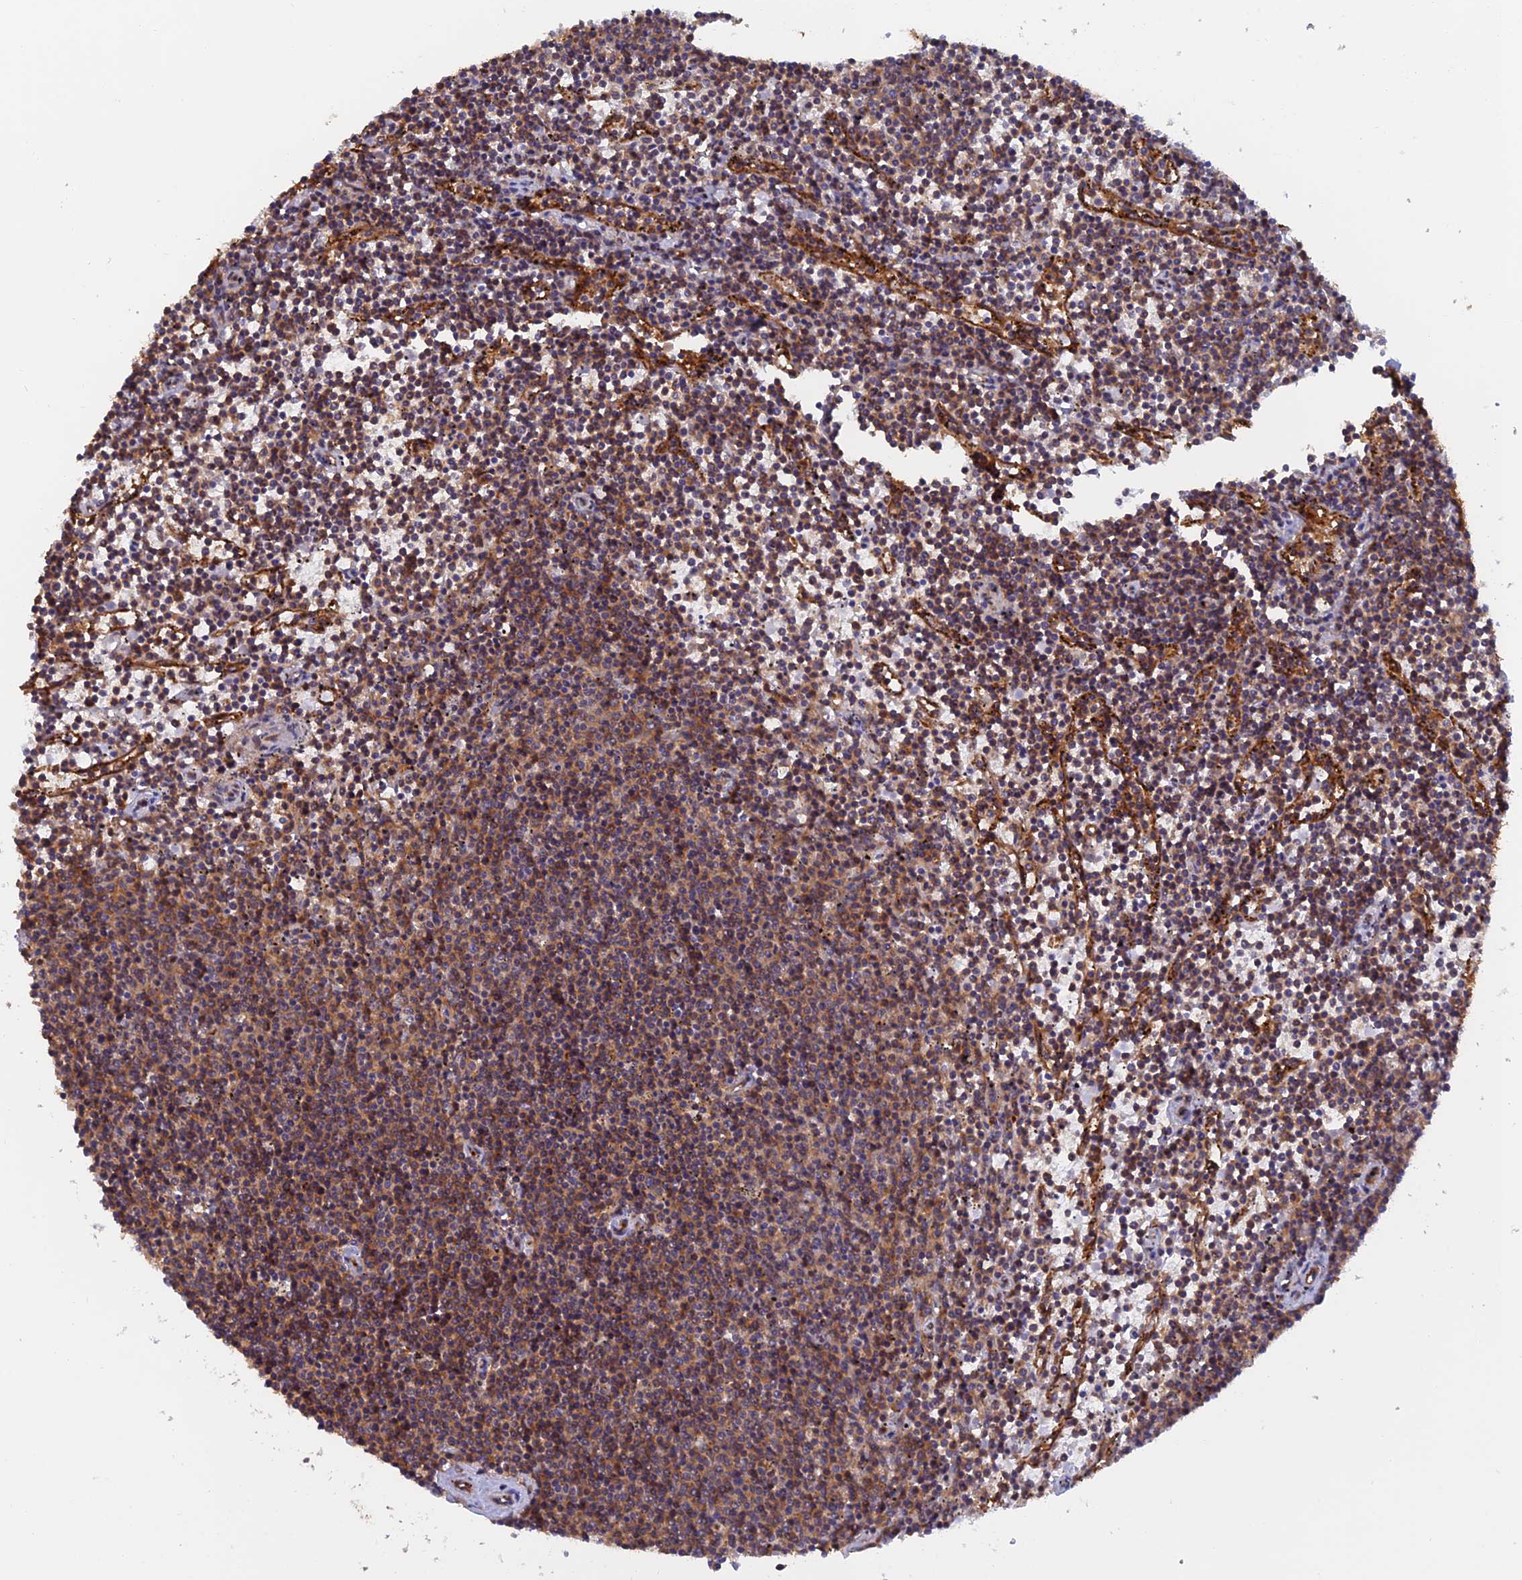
{"staining": {"intensity": "weak", "quantity": "25%-75%", "location": "cytoplasmic/membranous"}, "tissue": "lymphoma", "cell_type": "Tumor cells", "image_type": "cancer", "snomed": [{"axis": "morphology", "description": "Malignant lymphoma, non-Hodgkin's type, Low grade"}, {"axis": "topography", "description": "Spleen"}], "caption": "Immunohistochemistry (IHC) histopathology image of neoplastic tissue: lymphoma stained using IHC exhibits low levels of weak protein expression localized specifically in the cytoplasmic/membranous of tumor cells, appearing as a cytoplasmic/membranous brown color.", "gene": "DCTN2", "patient": {"sex": "female", "age": 50}}